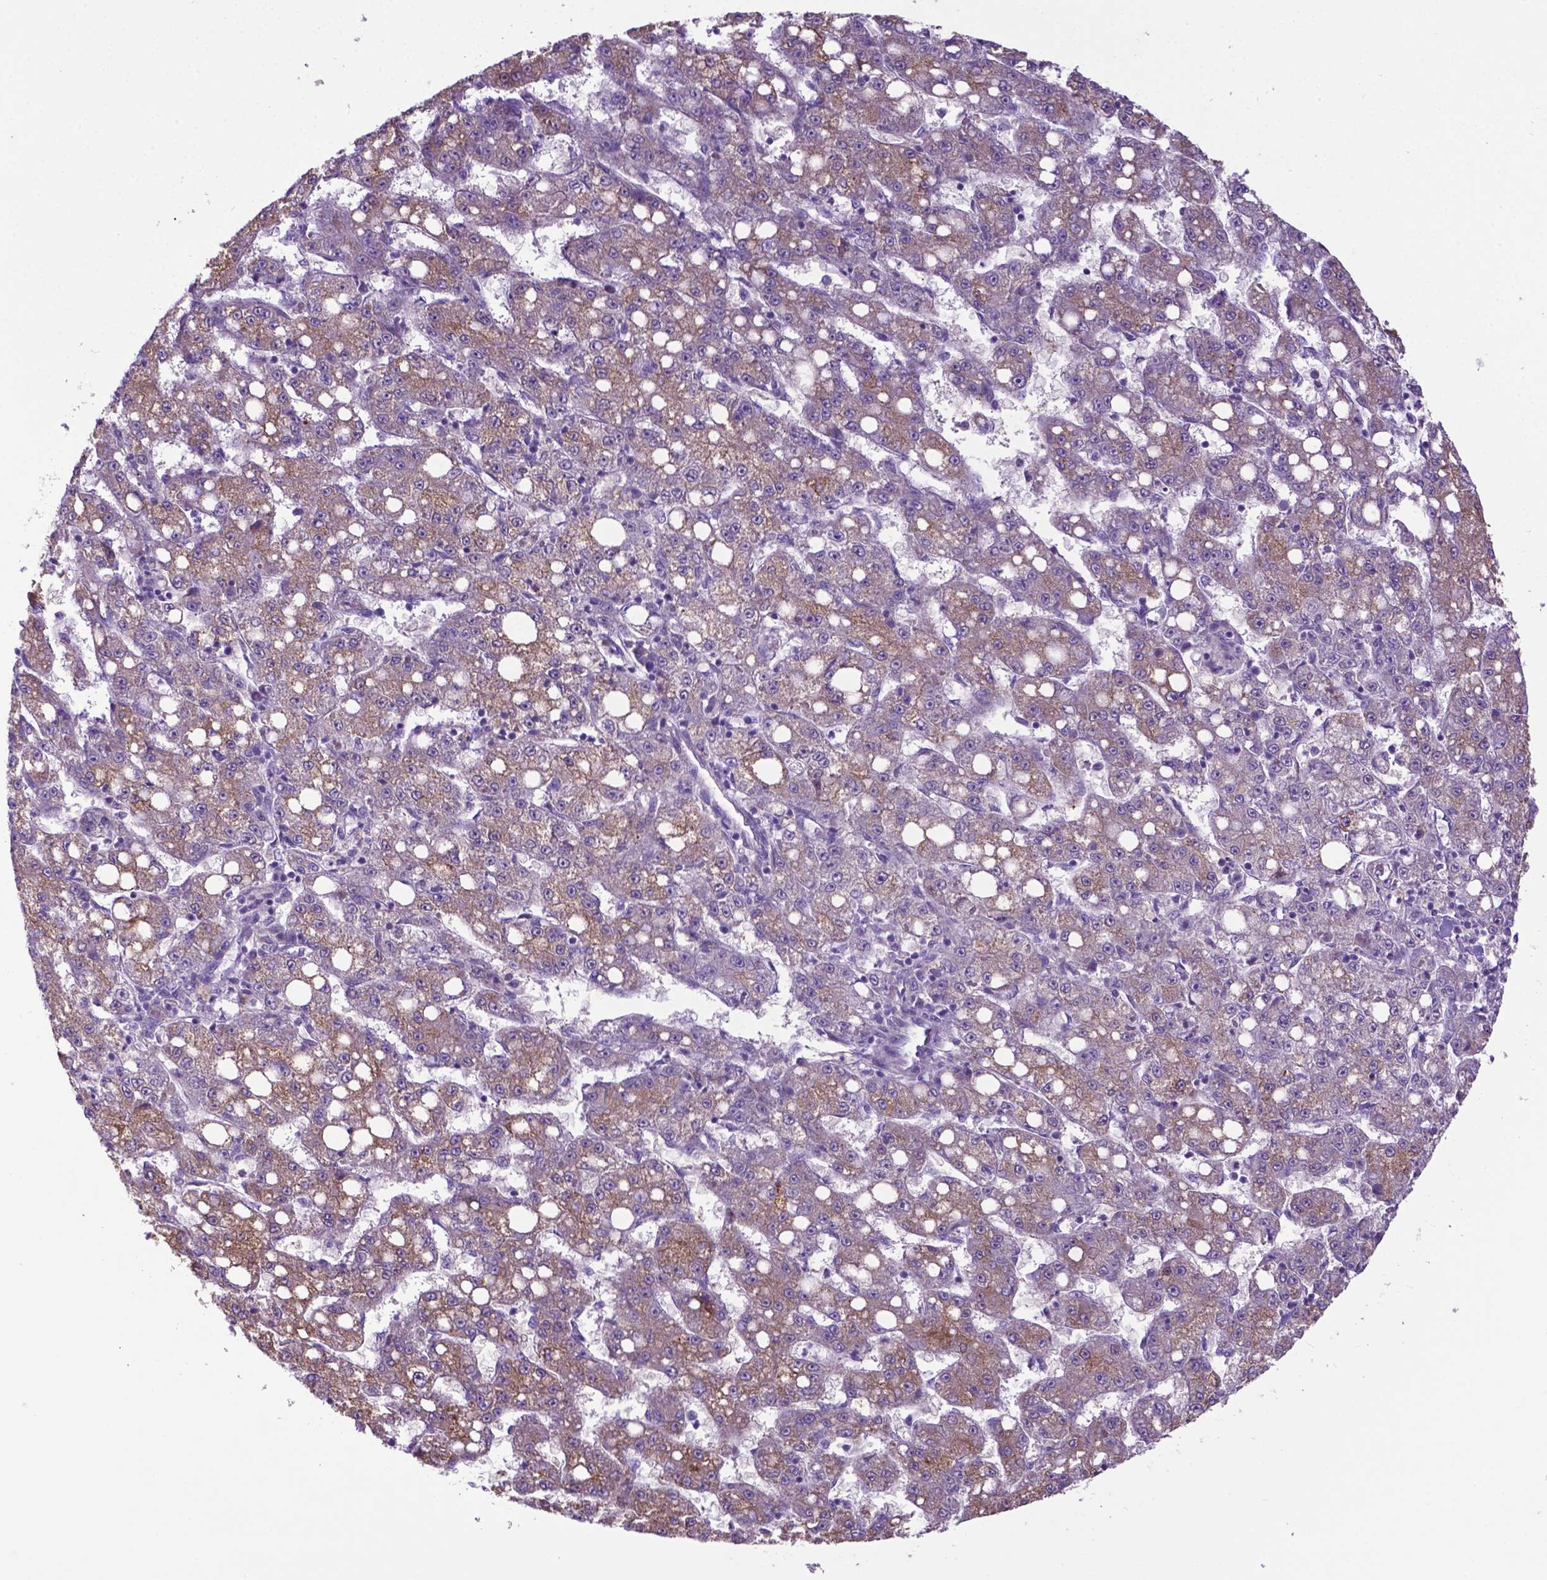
{"staining": {"intensity": "weak", "quantity": ">75%", "location": "cytoplasmic/membranous"}, "tissue": "liver cancer", "cell_type": "Tumor cells", "image_type": "cancer", "snomed": [{"axis": "morphology", "description": "Carcinoma, Hepatocellular, NOS"}, {"axis": "topography", "description": "Liver"}], "caption": "Immunohistochemical staining of liver hepatocellular carcinoma displays low levels of weak cytoplasmic/membranous protein positivity in about >75% of tumor cells.", "gene": "ADRA2B", "patient": {"sex": "female", "age": 65}}